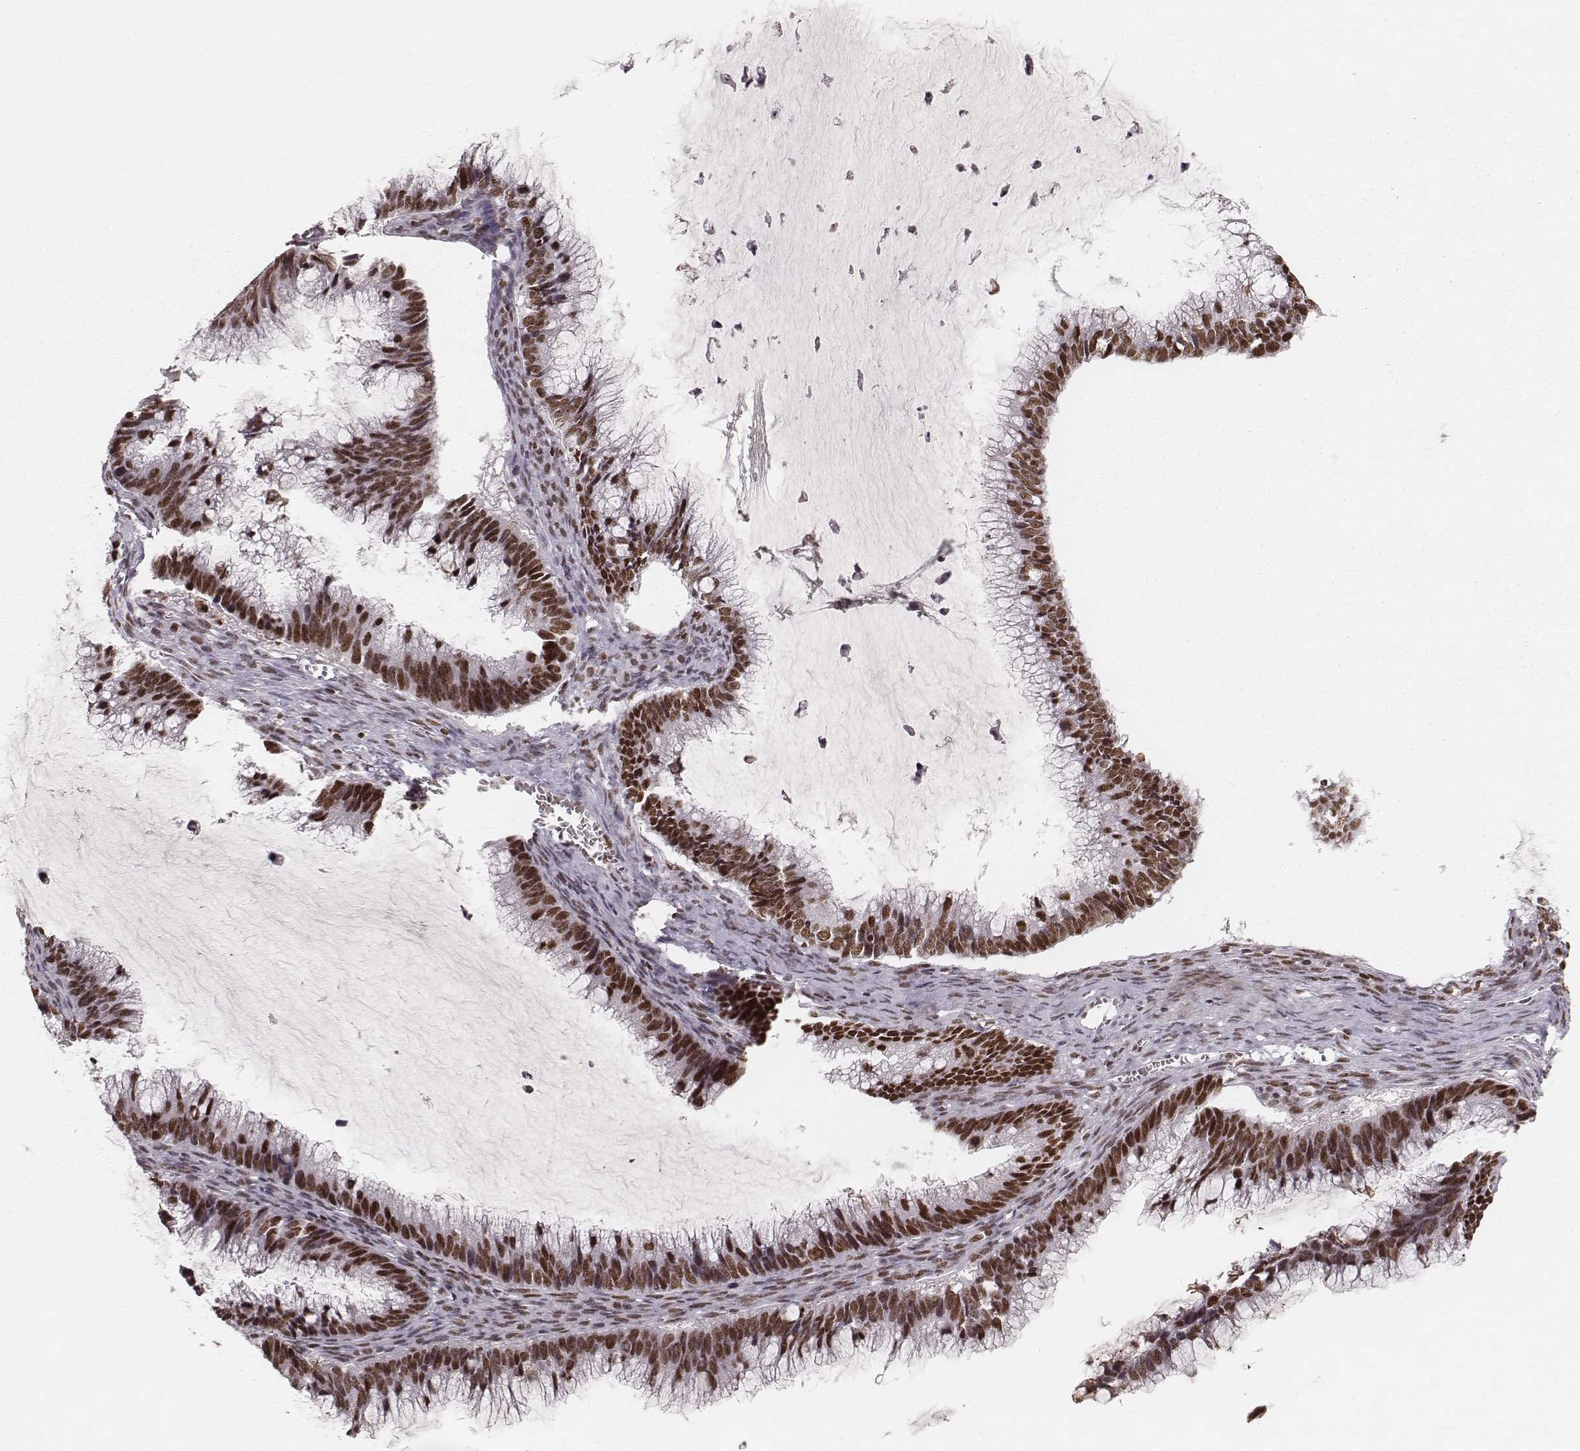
{"staining": {"intensity": "moderate", "quantity": ">75%", "location": "nuclear"}, "tissue": "ovarian cancer", "cell_type": "Tumor cells", "image_type": "cancer", "snomed": [{"axis": "morphology", "description": "Cystadenocarcinoma, mucinous, NOS"}, {"axis": "topography", "description": "Ovary"}], "caption": "About >75% of tumor cells in ovarian cancer reveal moderate nuclear protein positivity as visualized by brown immunohistochemical staining.", "gene": "PARP1", "patient": {"sex": "female", "age": 38}}